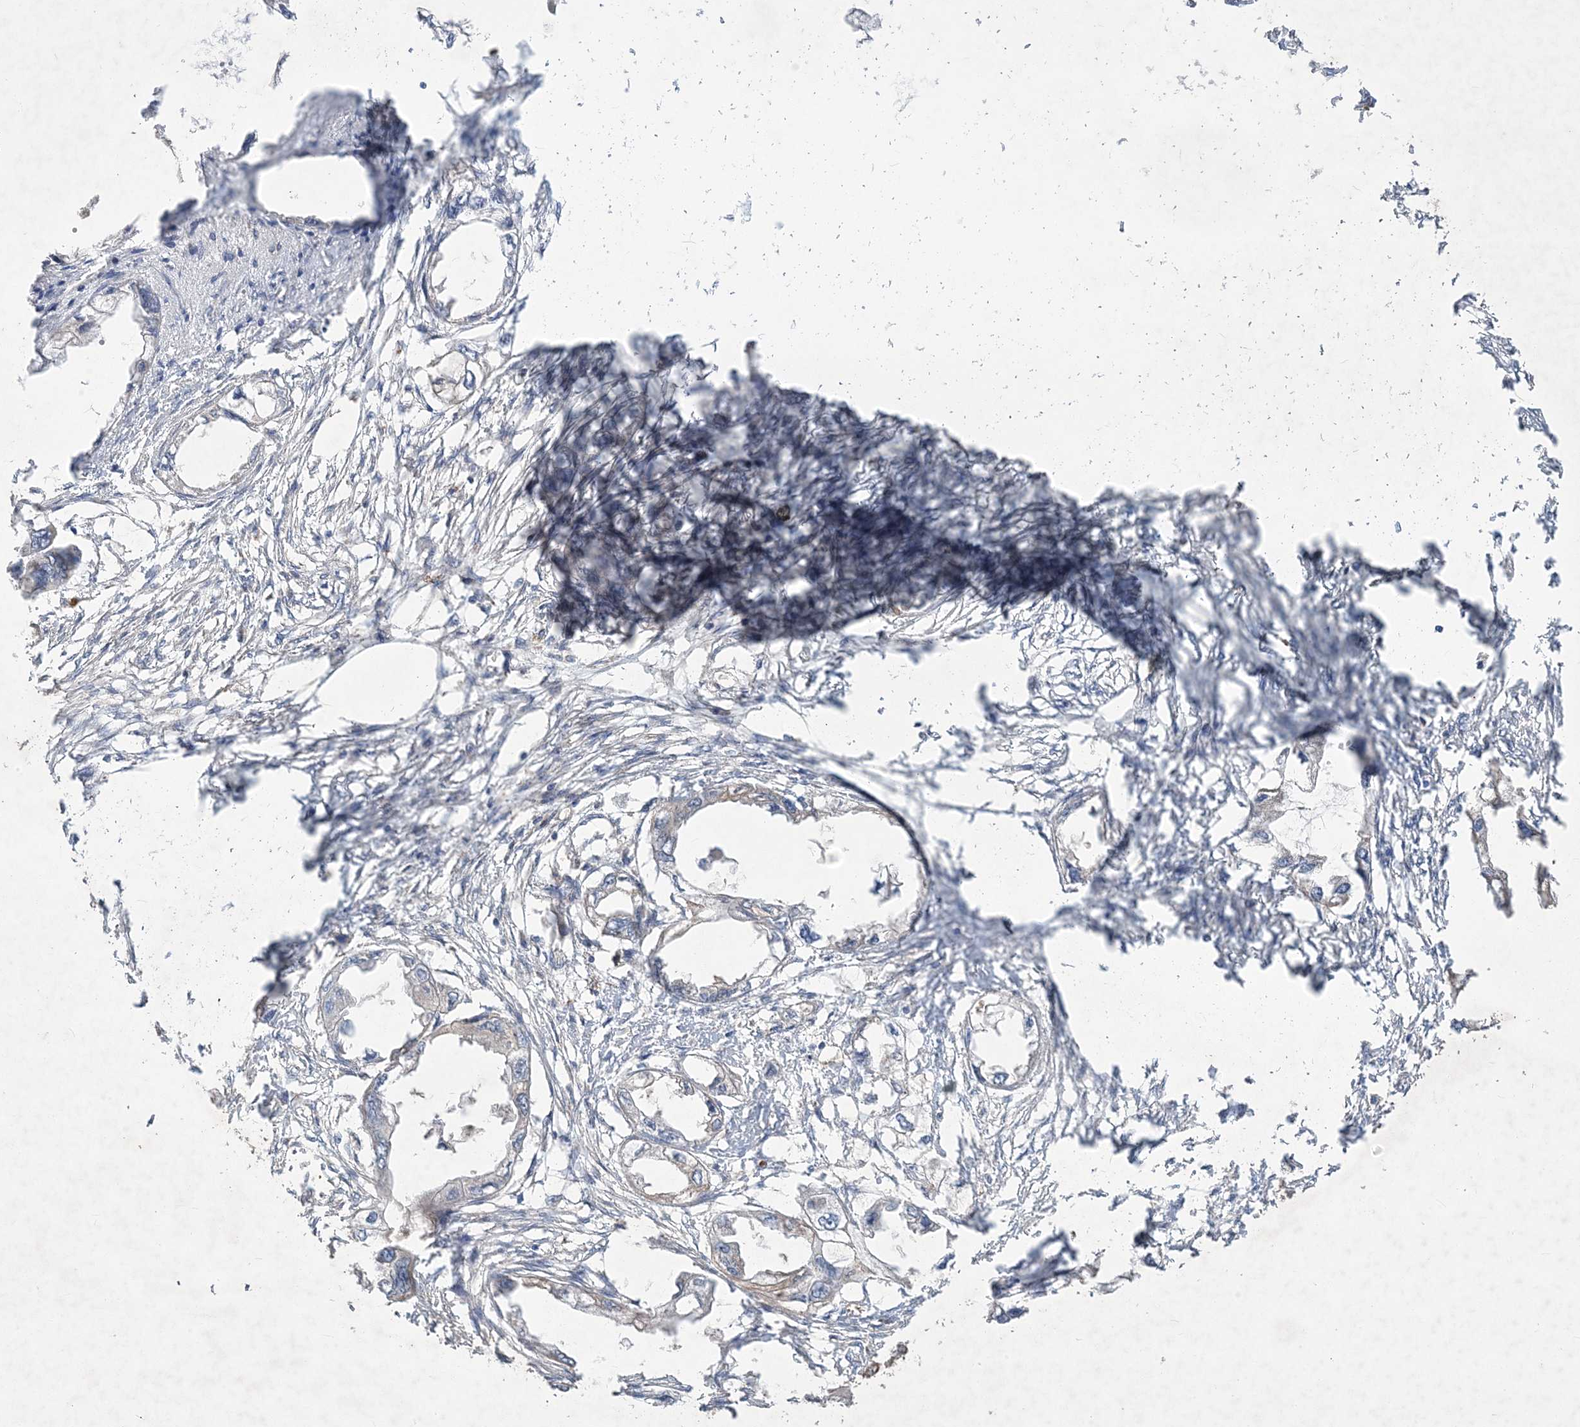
{"staining": {"intensity": "negative", "quantity": "none", "location": "none"}, "tissue": "endometrial cancer", "cell_type": "Tumor cells", "image_type": "cancer", "snomed": [{"axis": "morphology", "description": "Adenocarcinoma, NOS"}, {"axis": "morphology", "description": "Adenocarcinoma, metastatic, NOS"}, {"axis": "topography", "description": "Adipose tissue"}, {"axis": "topography", "description": "Endometrium"}], "caption": "The histopathology image demonstrates no staining of tumor cells in endometrial cancer (adenocarcinoma).", "gene": "MTRF1L", "patient": {"sex": "female", "age": 67}}